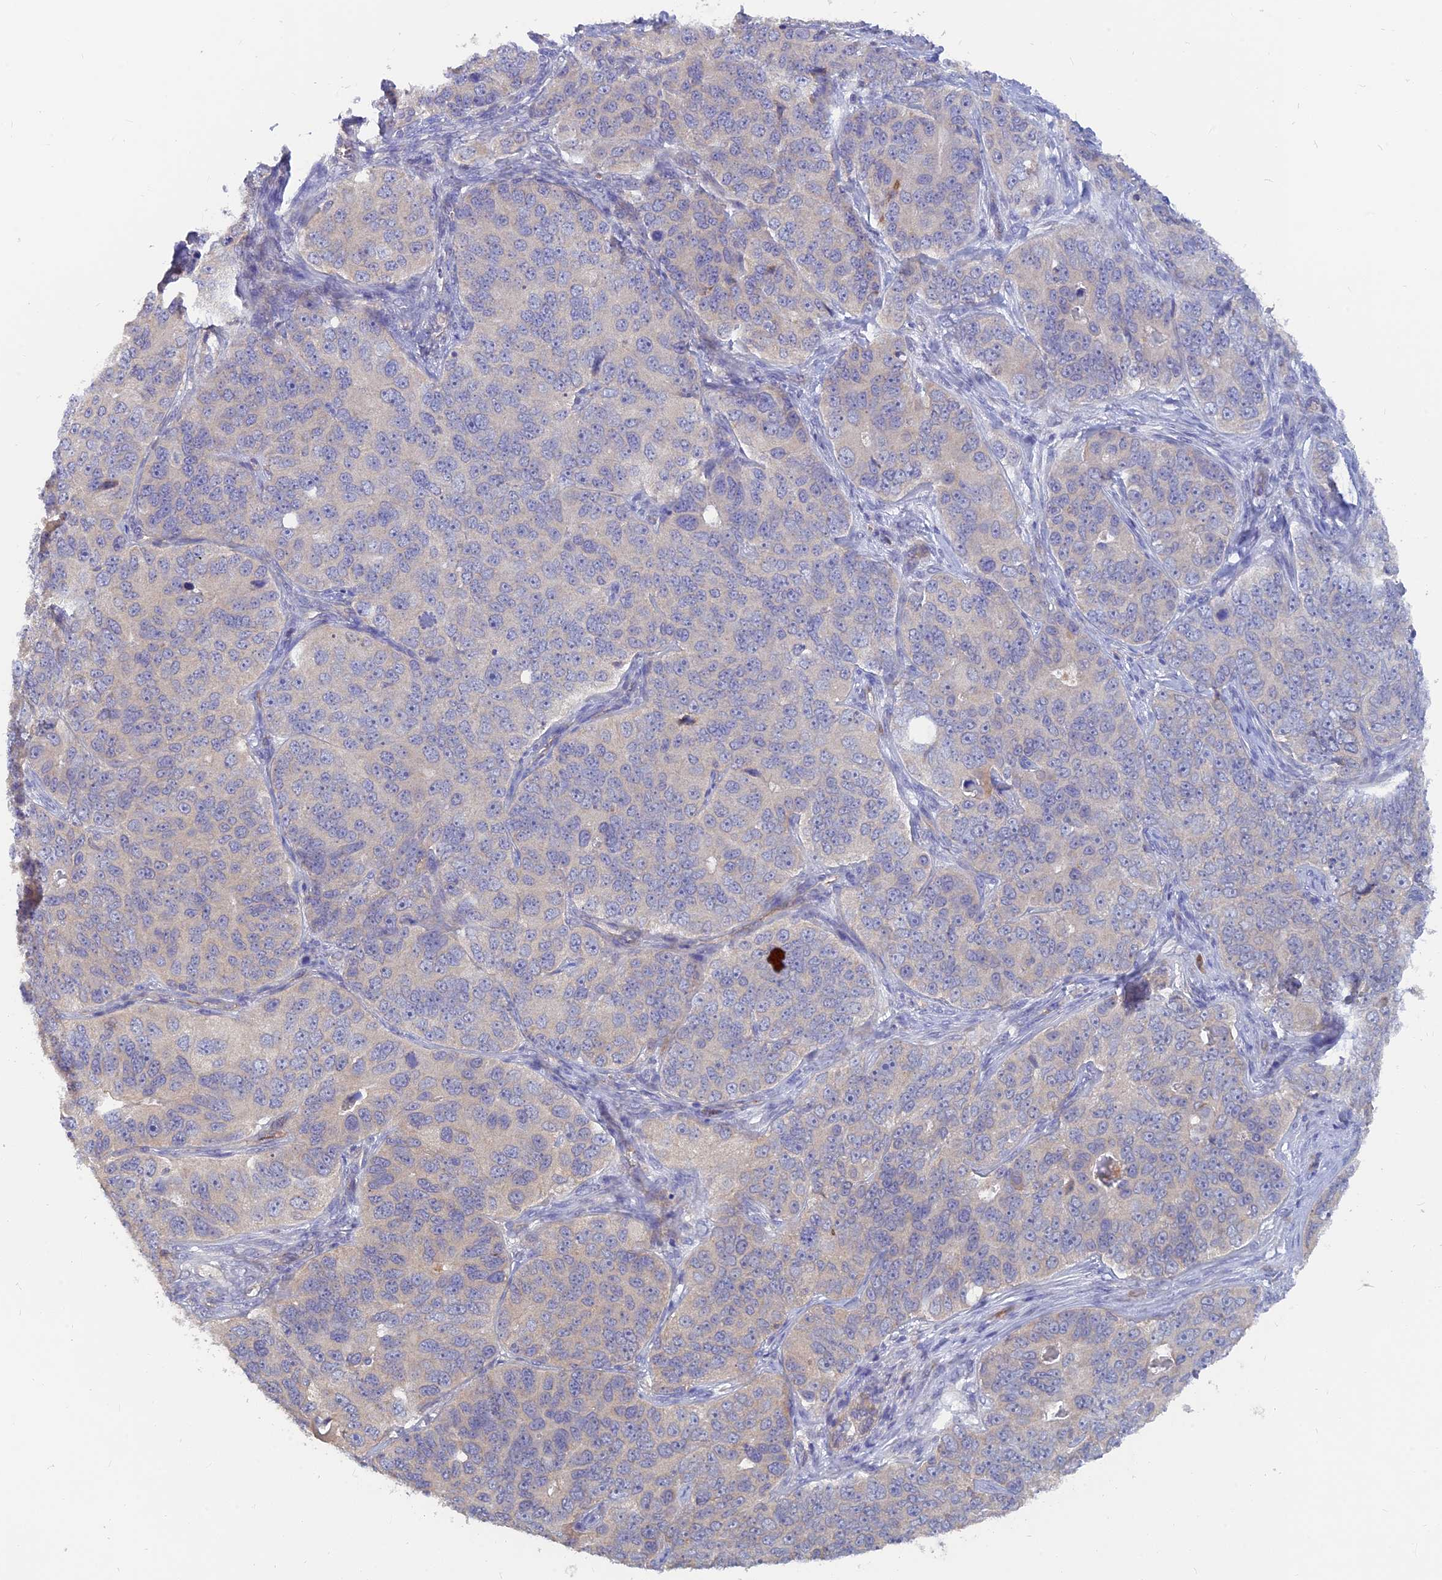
{"staining": {"intensity": "negative", "quantity": "none", "location": "none"}, "tissue": "ovarian cancer", "cell_type": "Tumor cells", "image_type": "cancer", "snomed": [{"axis": "morphology", "description": "Carcinoma, endometroid"}, {"axis": "topography", "description": "Ovary"}], "caption": "Tumor cells show no significant positivity in endometroid carcinoma (ovarian).", "gene": "ARRDC1", "patient": {"sex": "female", "age": 51}}